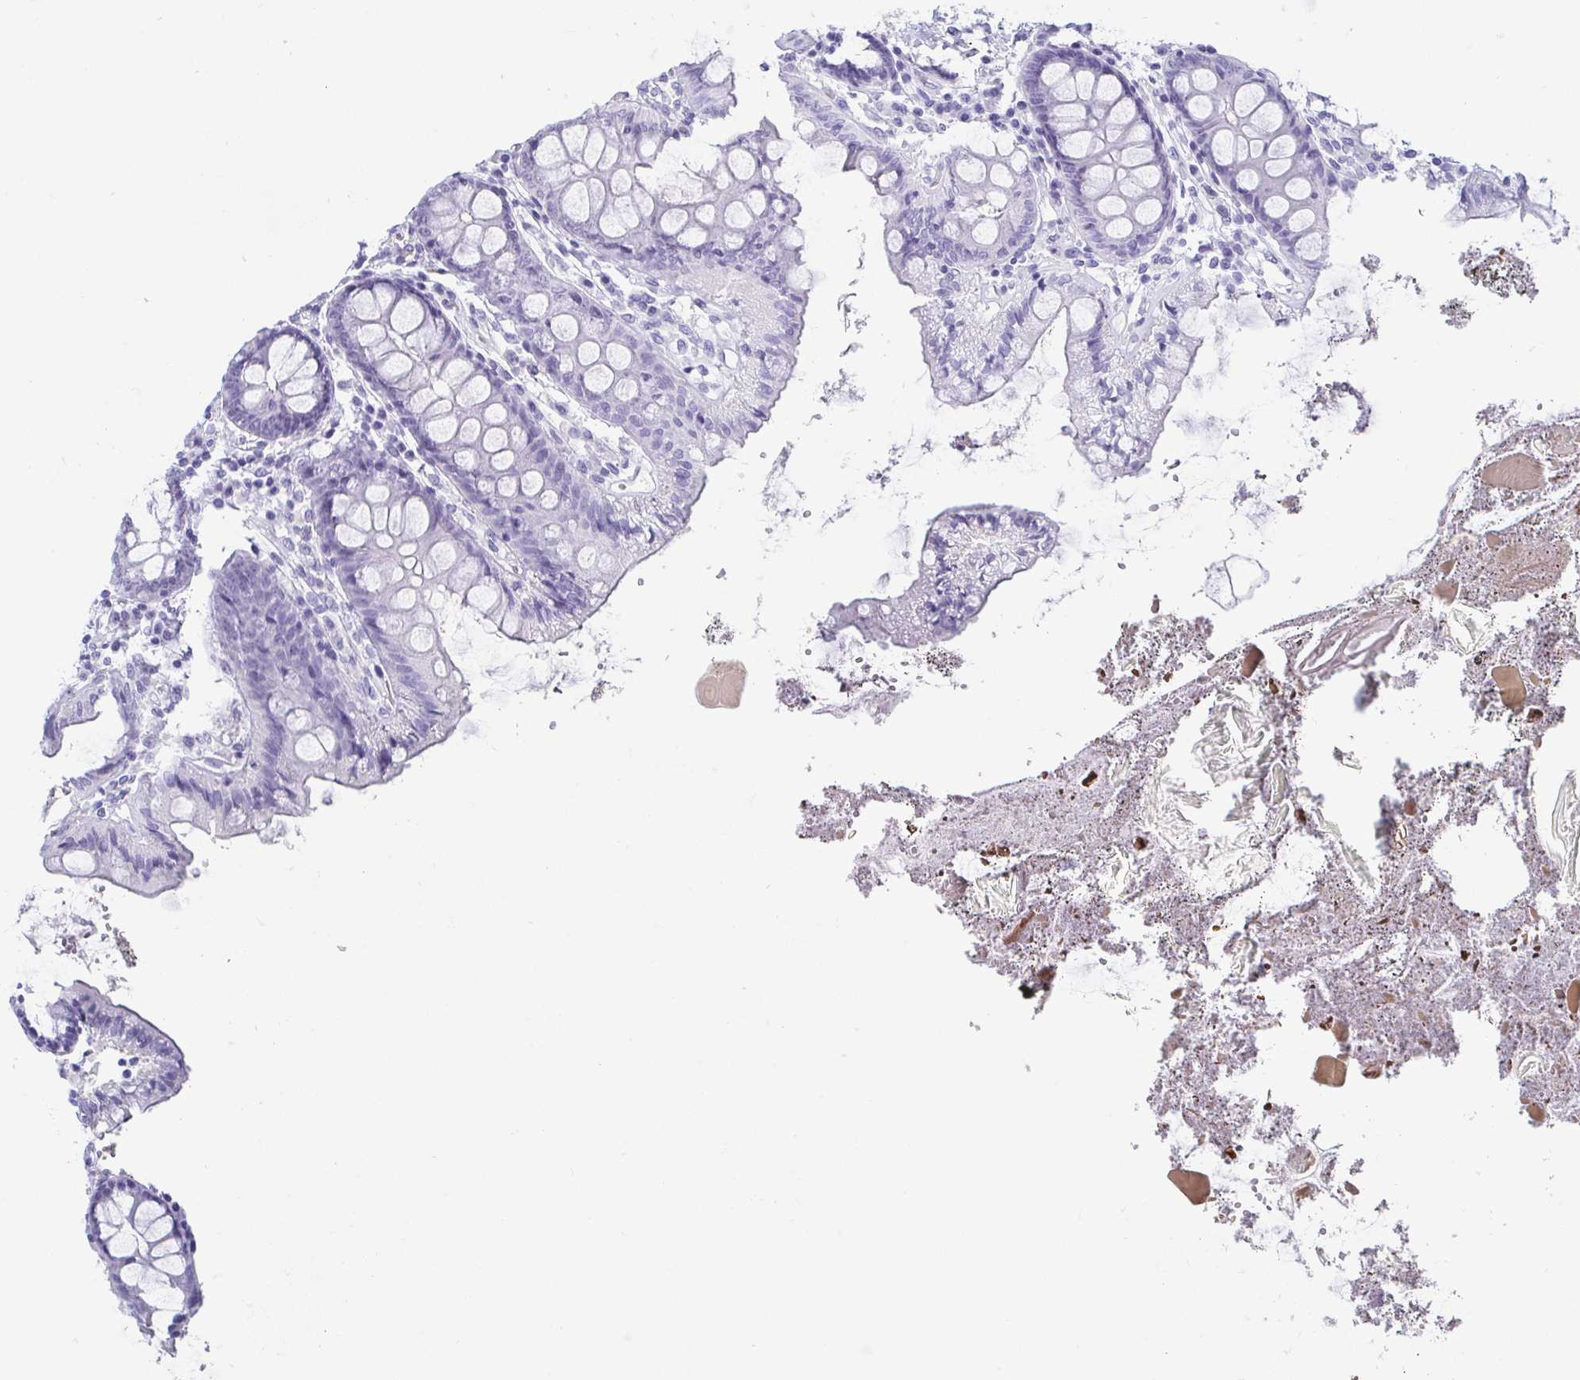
{"staining": {"intensity": "negative", "quantity": "none", "location": "none"}, "tissue": "colon", "cell_type": "Endothelial cells", "image_type": "normal", "snomed": [{"axis": "morphology", "description": "Normal tissue, NOS"}, {"axis": "topography", "description": "Colon"}], "caption": "High power microscopy photomicrograph of an IHC image of benign colon, revealing no significant expression in endothelial cells. (Stains: DAB (3,3'-diaminobenzidine) IHC with hematoxylin counter stain, Microscopy: brightfield microscopy at high magnification).", "gene": "CD164L2", "patient": {"sex": "male", "age": 84}}